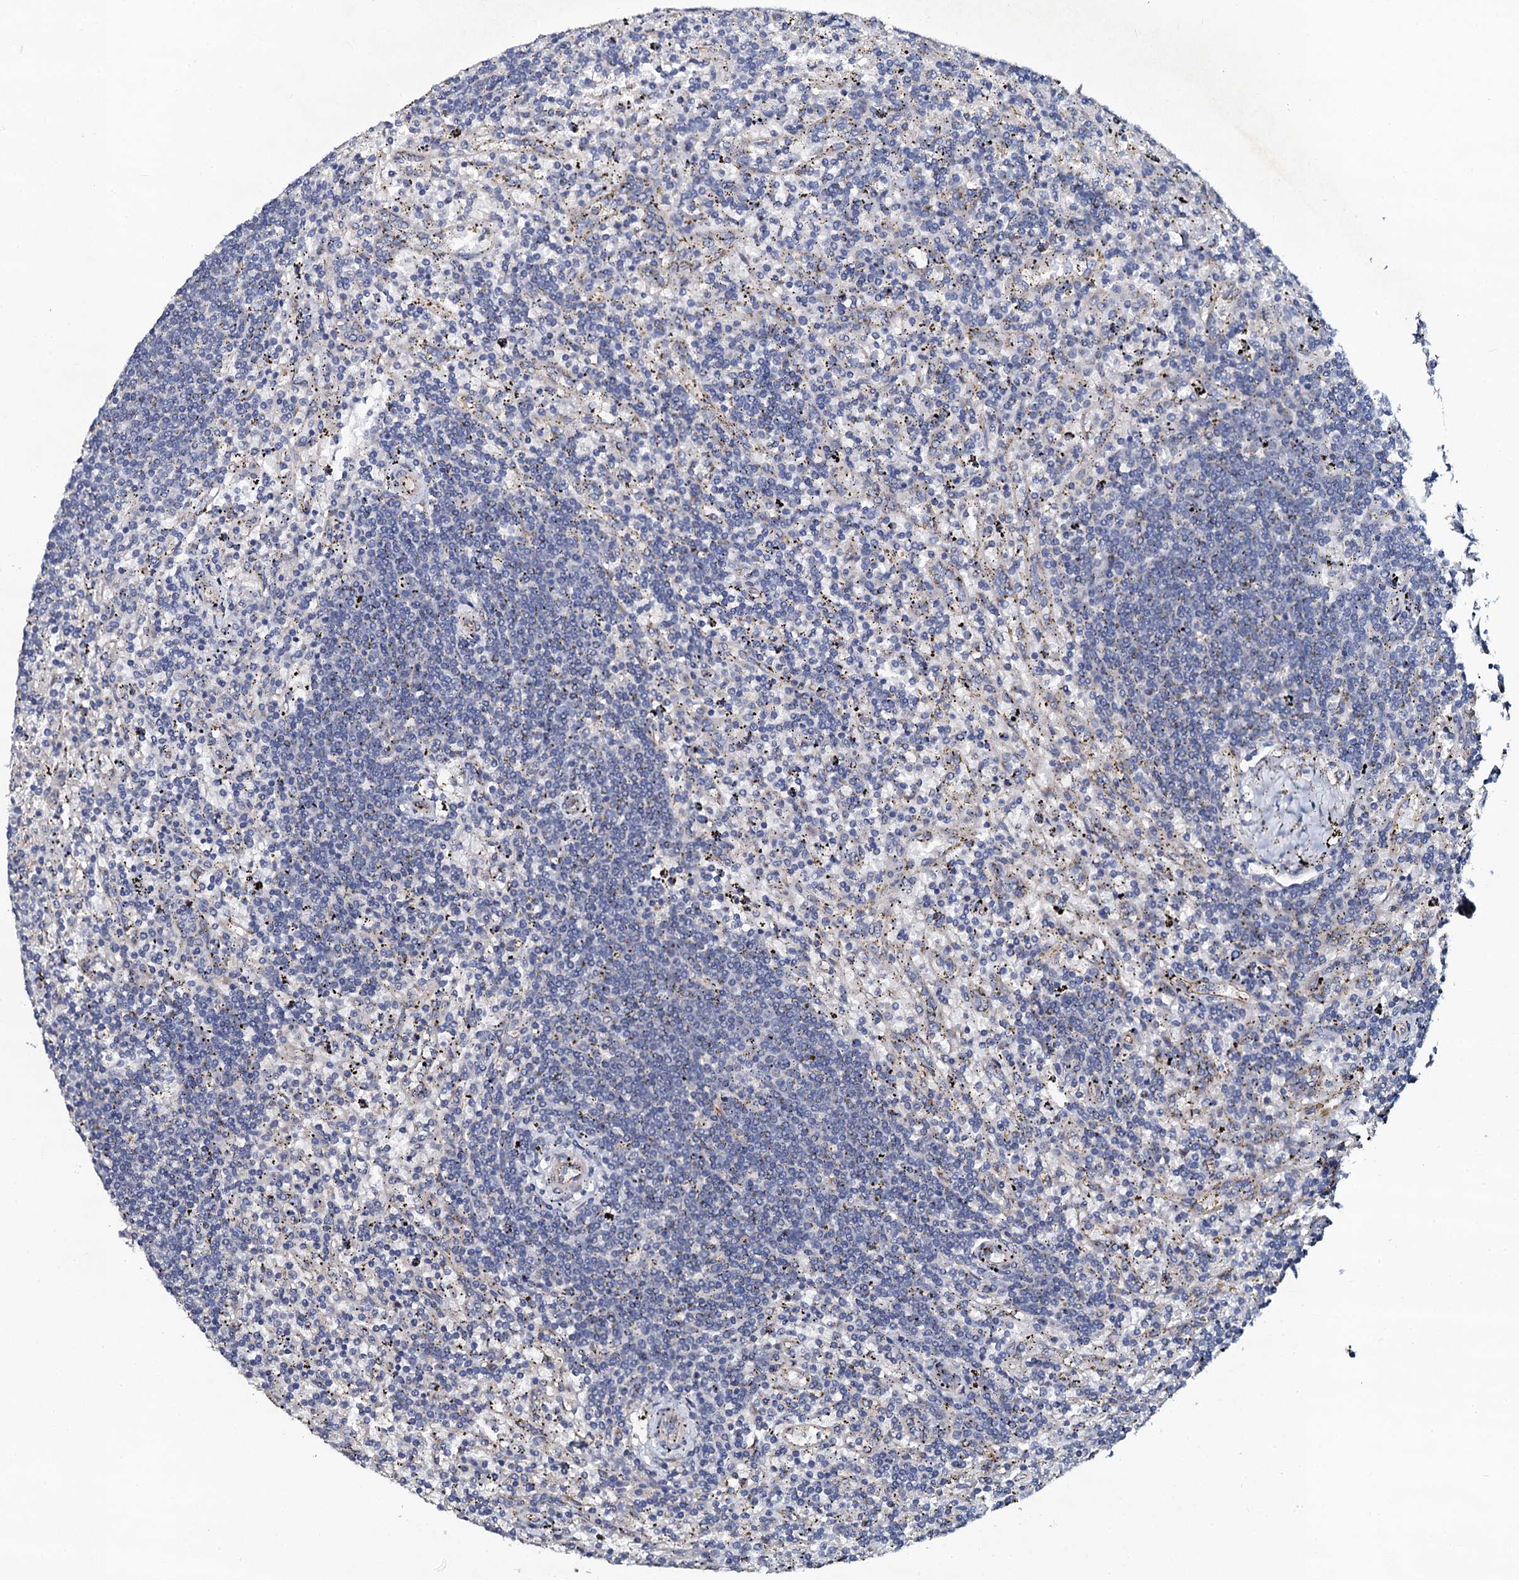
{"staining": {"intensity": "negative", "quantity": "none", "location": "none"}, "tissue": "lymphoma", "cell_type": "Tumor cells", "image_type": "cancer", "snomed": [{"axis": "morphology", "description": "Malignant lymphoma, non-Hodgkin's type, Low grade"}, {"axis": "topography", "description": "Spleen"}], "caption": "Photomicrograph shows no protein expression in tumor cells of malignant lymphoma, non-Hodgkin's type (low-grade) tissue.", "gene": "GLCE", "patient": {"sex": "male", "age": 76}}